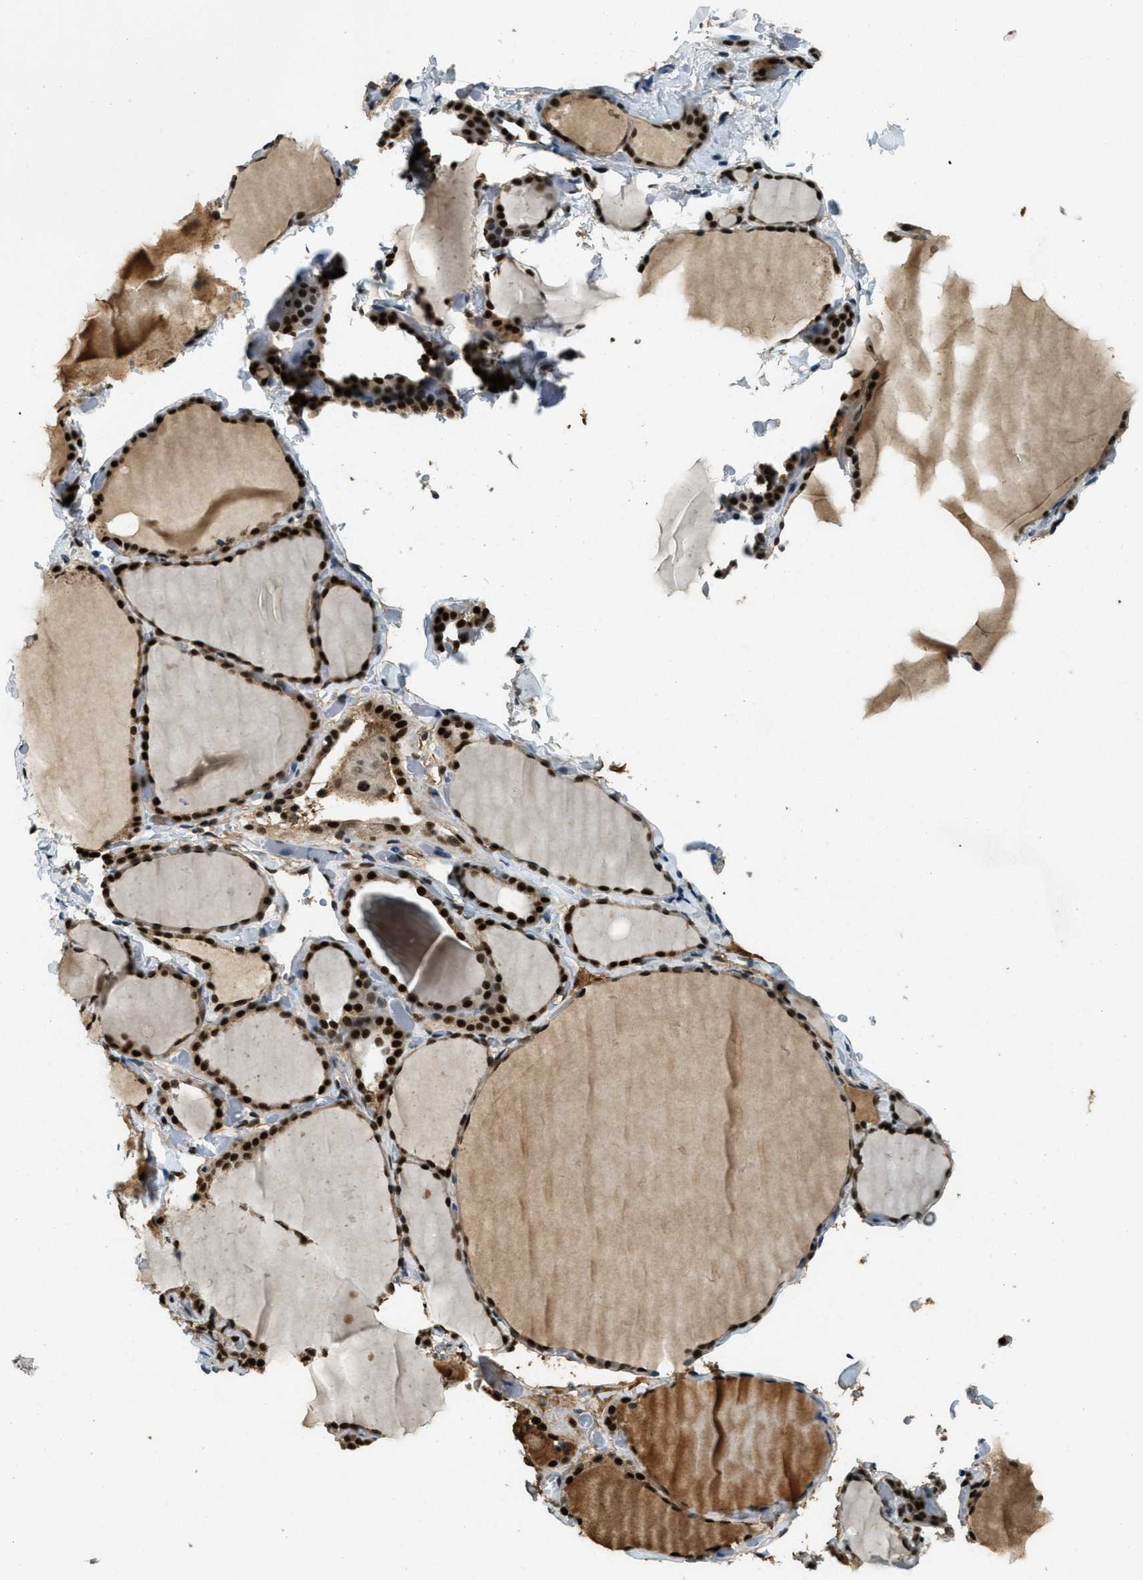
{"staining": {"intensity": "strong", "quantity": ">75%", "location": "cytoplasmic/membranous,nuclear"}, "tissue": "thyroid gland", "cell_type": "Glandular cells", "image_type": "normal", "snomed": [{"axis": "morphology", "description": "Normal tissue, NOS"}, {"axis": "topography", "description": "Thyroid gland"}], "caption": "Glandular cells exhibit high levels of strong cytoplasmic/membranous,nuclear expression in about >75% of cells in unremarkable human thyroid gland. (DAB IHC, brown staining for protein, blue staining for nuclei).", "gene": "ZNF148", "patient": {"sex": "female", "age": 22}}